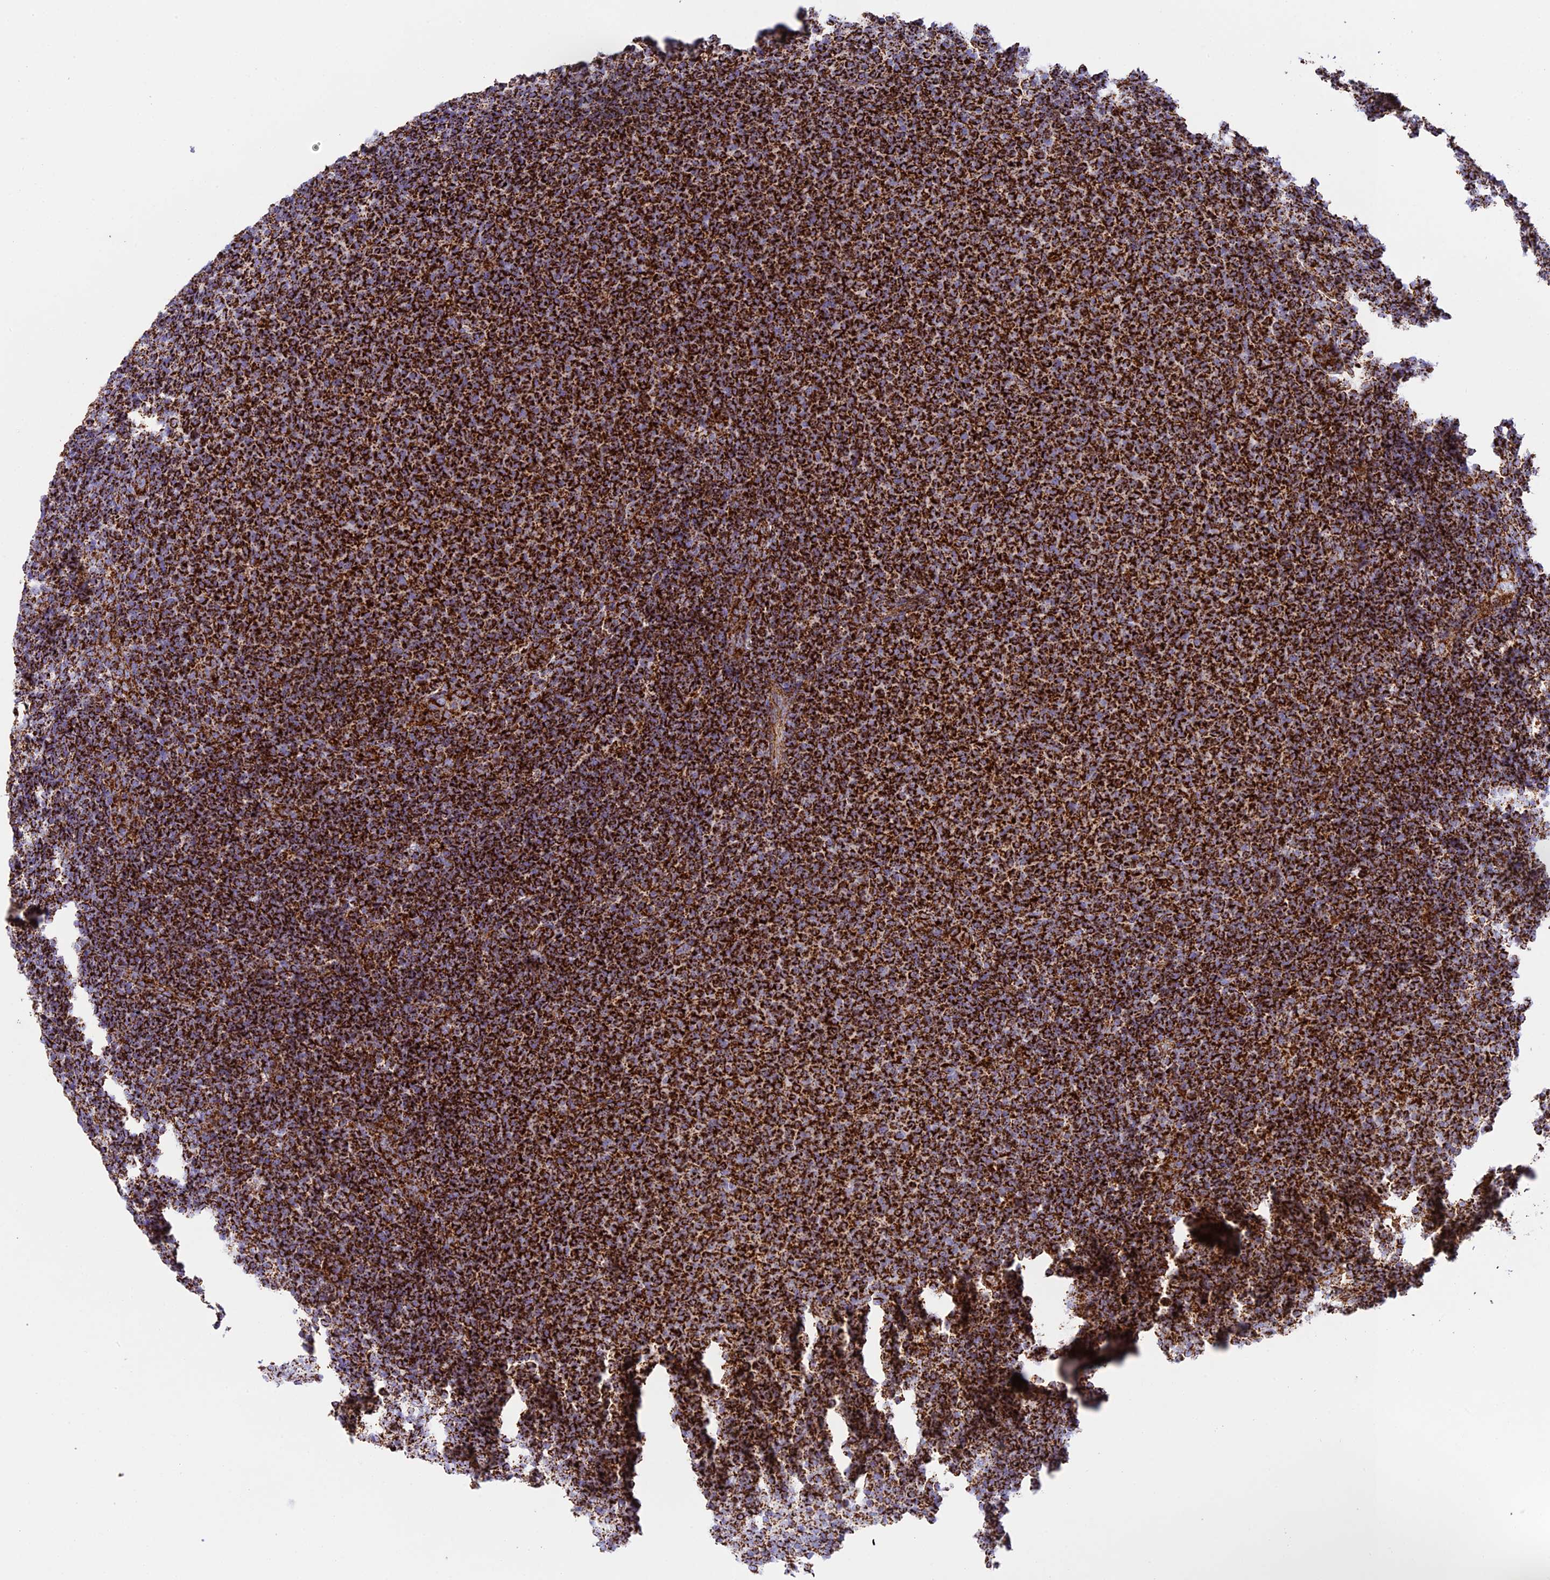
{"staining": {"intensity": "strong", "quantity": ">75%", "location": "cytoplasmic/membranous"}, "tissue": "lymphoma", "cell_type": "Tumor cells", "image_type": "cancer", "snomed": [{"axis": "morphology", "description": "Malignant lymphoma, non-Hodgkin's type, Low grade"}, {"axis": "topography", "description": "Lymph node"}], "caption": "Immunohistochemical staining of malignant lymphoma, non-Hodgkin's type (low-grade) shows high levels of strong cytoplasmic/membranous protein expression in about >75% of tumor cells.", "gene": "CHCHD3", "patient": {"sex": "male", "age": 66}}